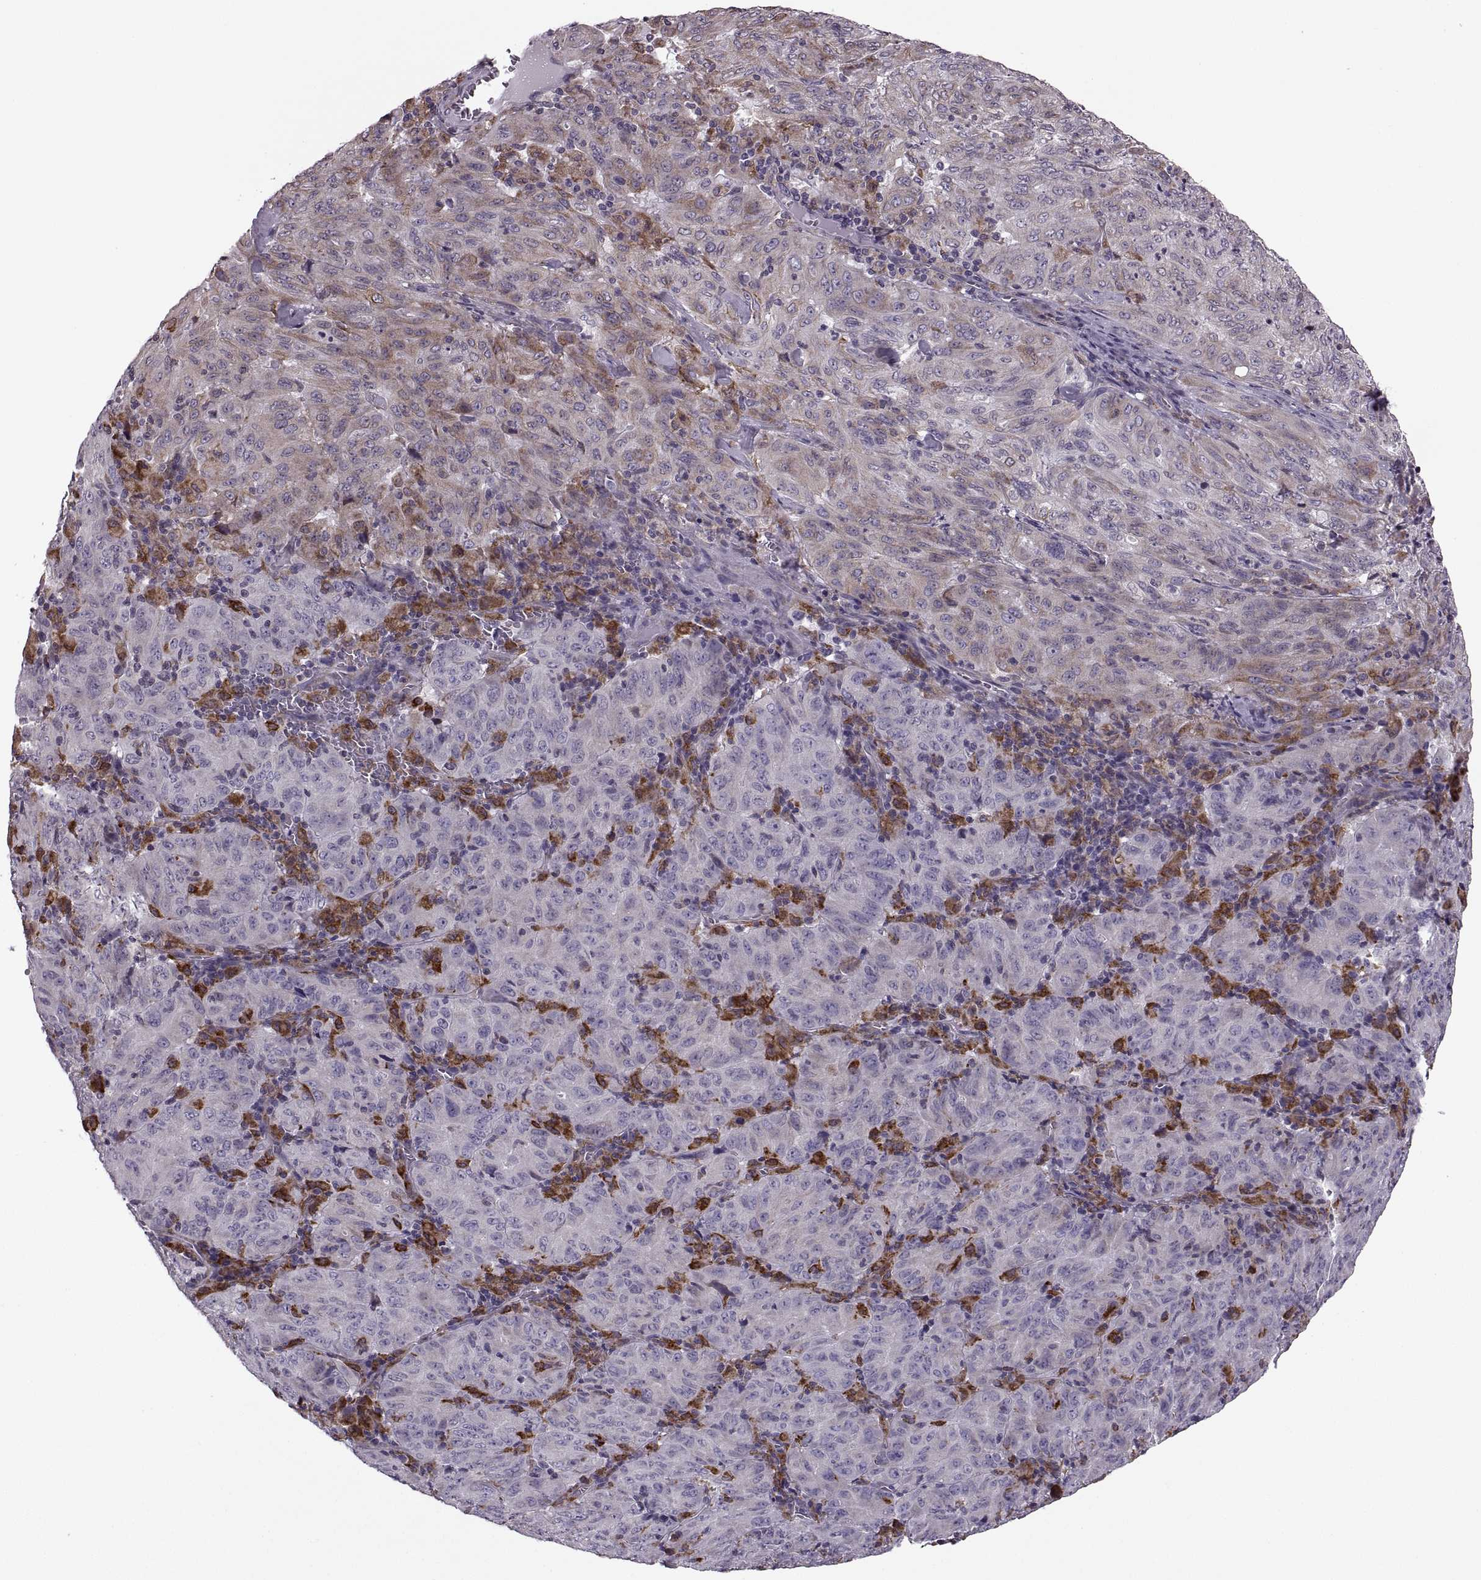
{"staining": {"intensity": "moderate", "quantity": "<25%", "location": "cytoplasmic/membranous"}, "tissue": "pancreatic cancer", "cell_type": "Tumor cells", "image_type": "cancer", "snomed": [{"axis": "morphology", "description": "Adenocarcinoma, NOS"}, {"axis": "topography", "description": "Pancreas"}], "caption": "There is low levels of moderate cytoplasmic/membranous expression in tumor cells of pancreatic cancer, as demonstrated by immunohistochemical staining (brown color).", "gene": "LETM2", "patient": {"sex": "male", "age": 63}}